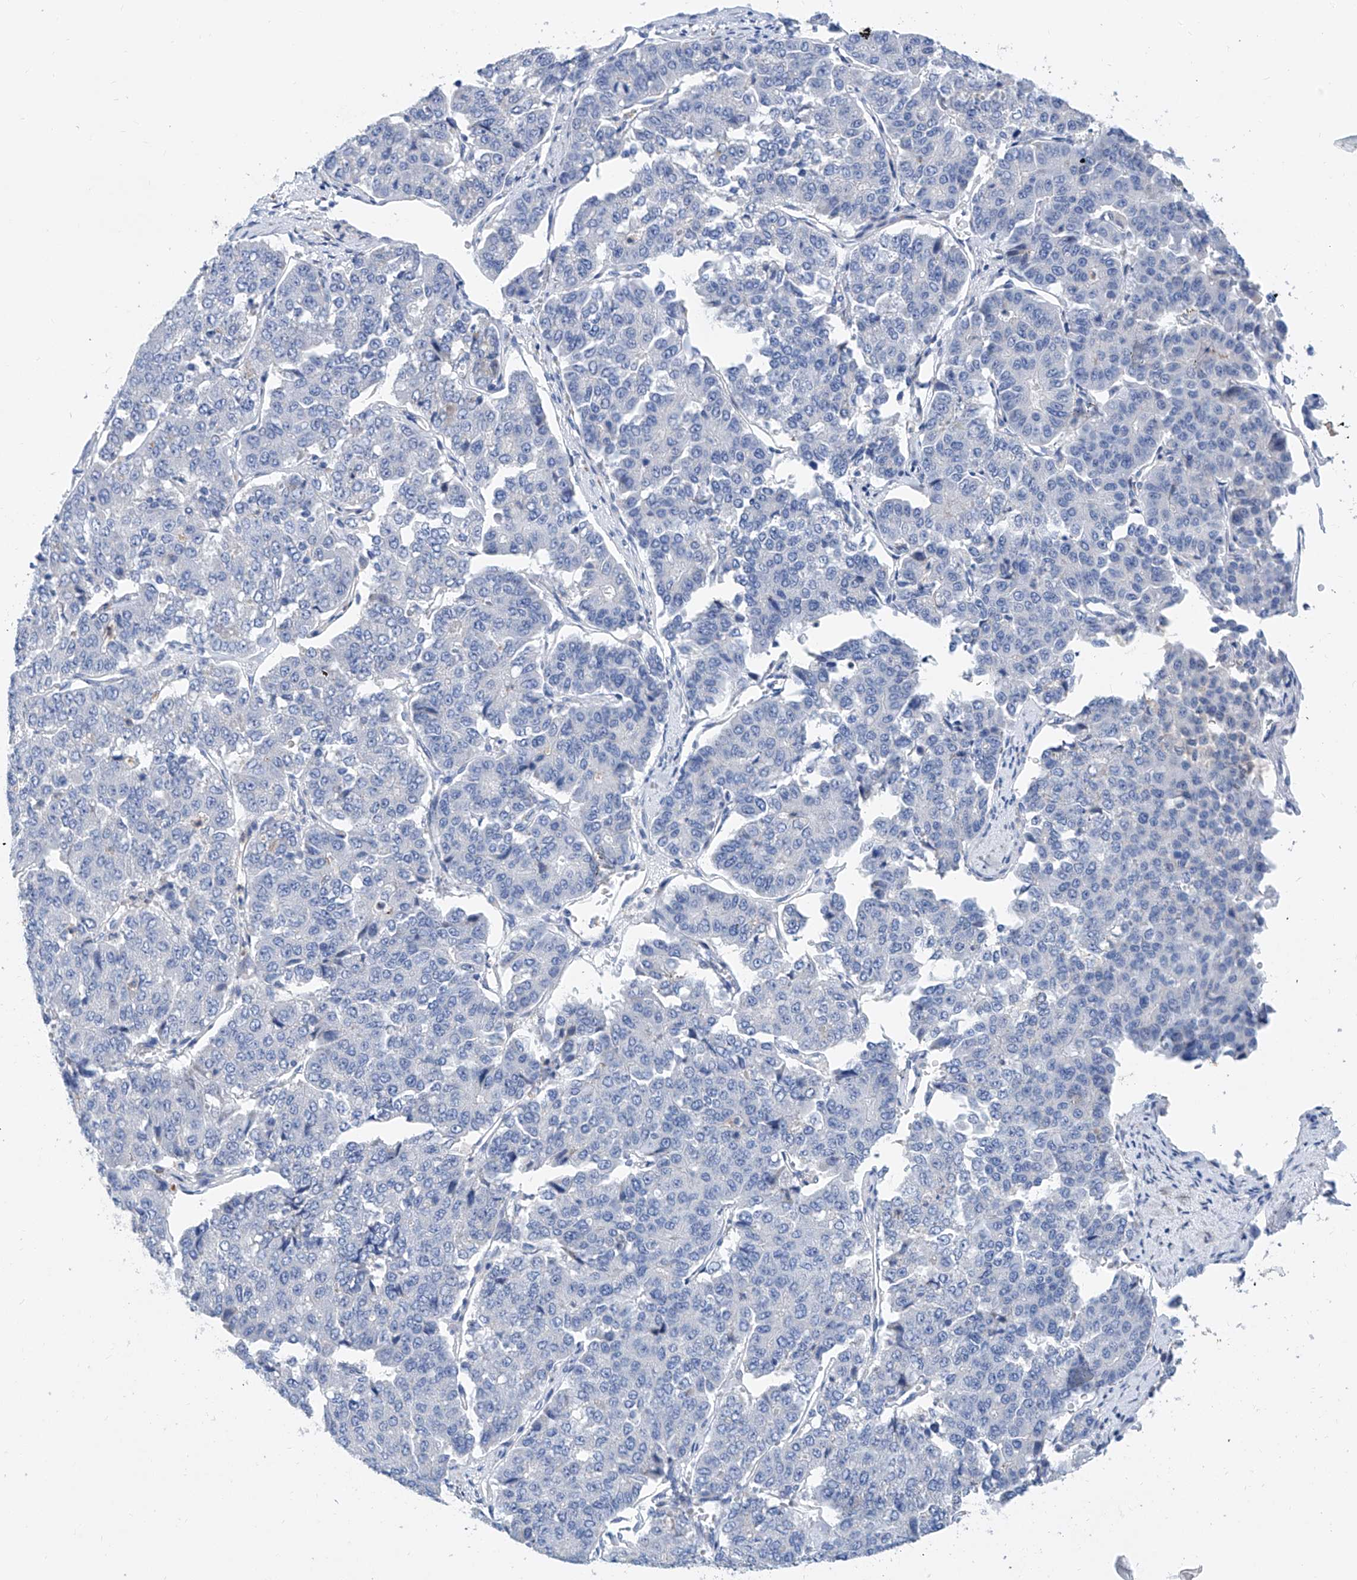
{"staining": {"intensity": "negative", "quantity": "none", "location": "none"}, "tissue": "pancreatic cancer", "cell_type": "Tumor cells", "image_type": "cancer", "snomed": [{"axis": "morphology", "description": "Adenocarcinoma, NOS"}, {"axis": "topography", "description": "Pancreas"}], "caption": "Adenocarcinoma (pancreatic) was stained to show a protein in brown. There is no significant expression in tumor cells.", "gene": "SLC25A29", "patient": {"sex": "male", "age": 50}}